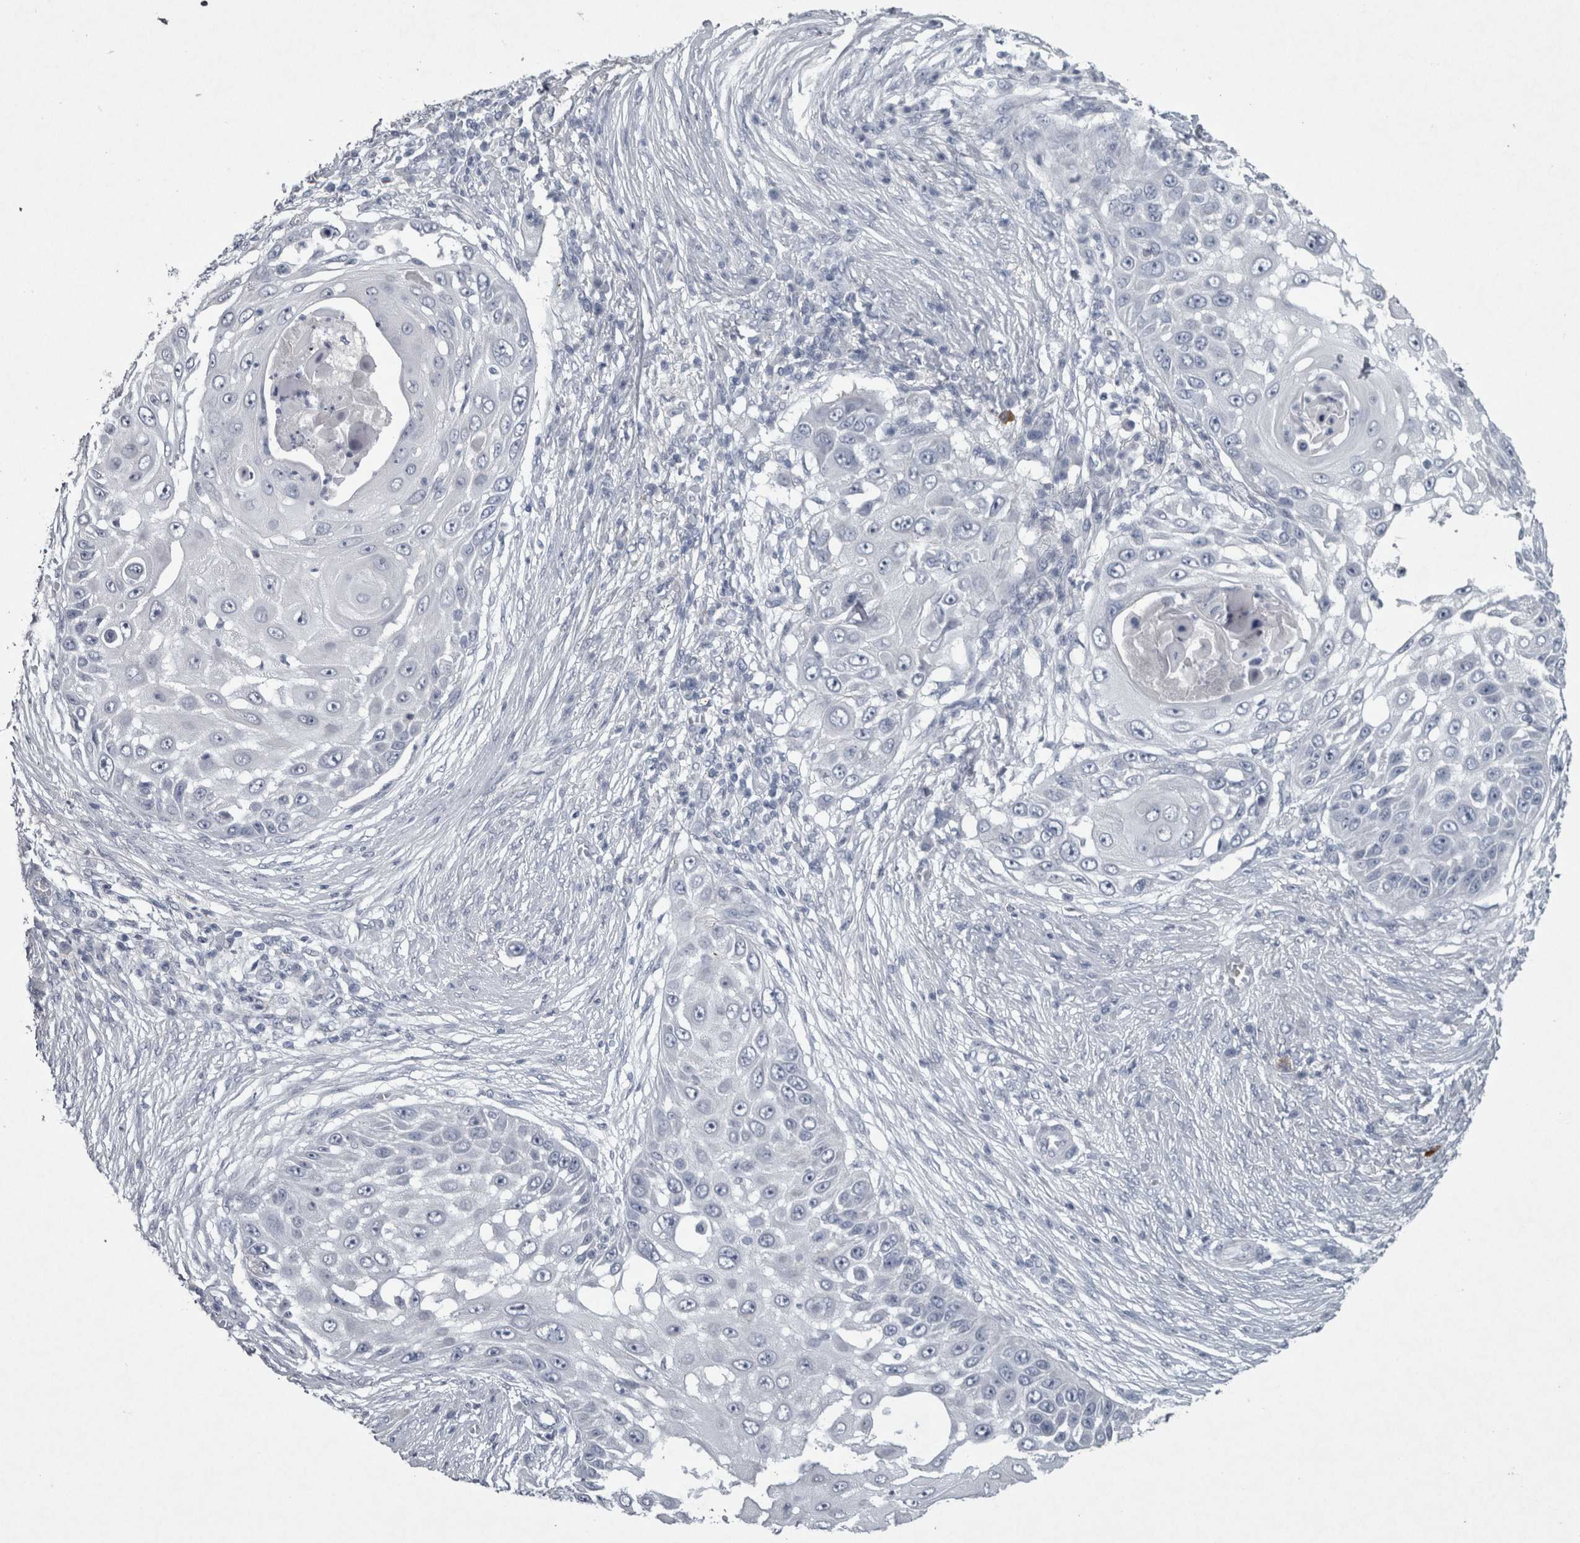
{"staining": {"intensity": "negative", "quantity": "none", "location": "none"}, "tissue": "skin cancer", "cell_type": "Tumor cells", "image_type": "cancer", "snomed": [{"axis": "morphology", "description": "Squamous cell carcinoma, NOS"}, {"axis": "topography", "description": "Skin"}], "caption": "A micrograph of human skin cancer is negative for staining in tumor cells.", "gene": "PDX1", "patient": {"sex": "female", "age": 44}}